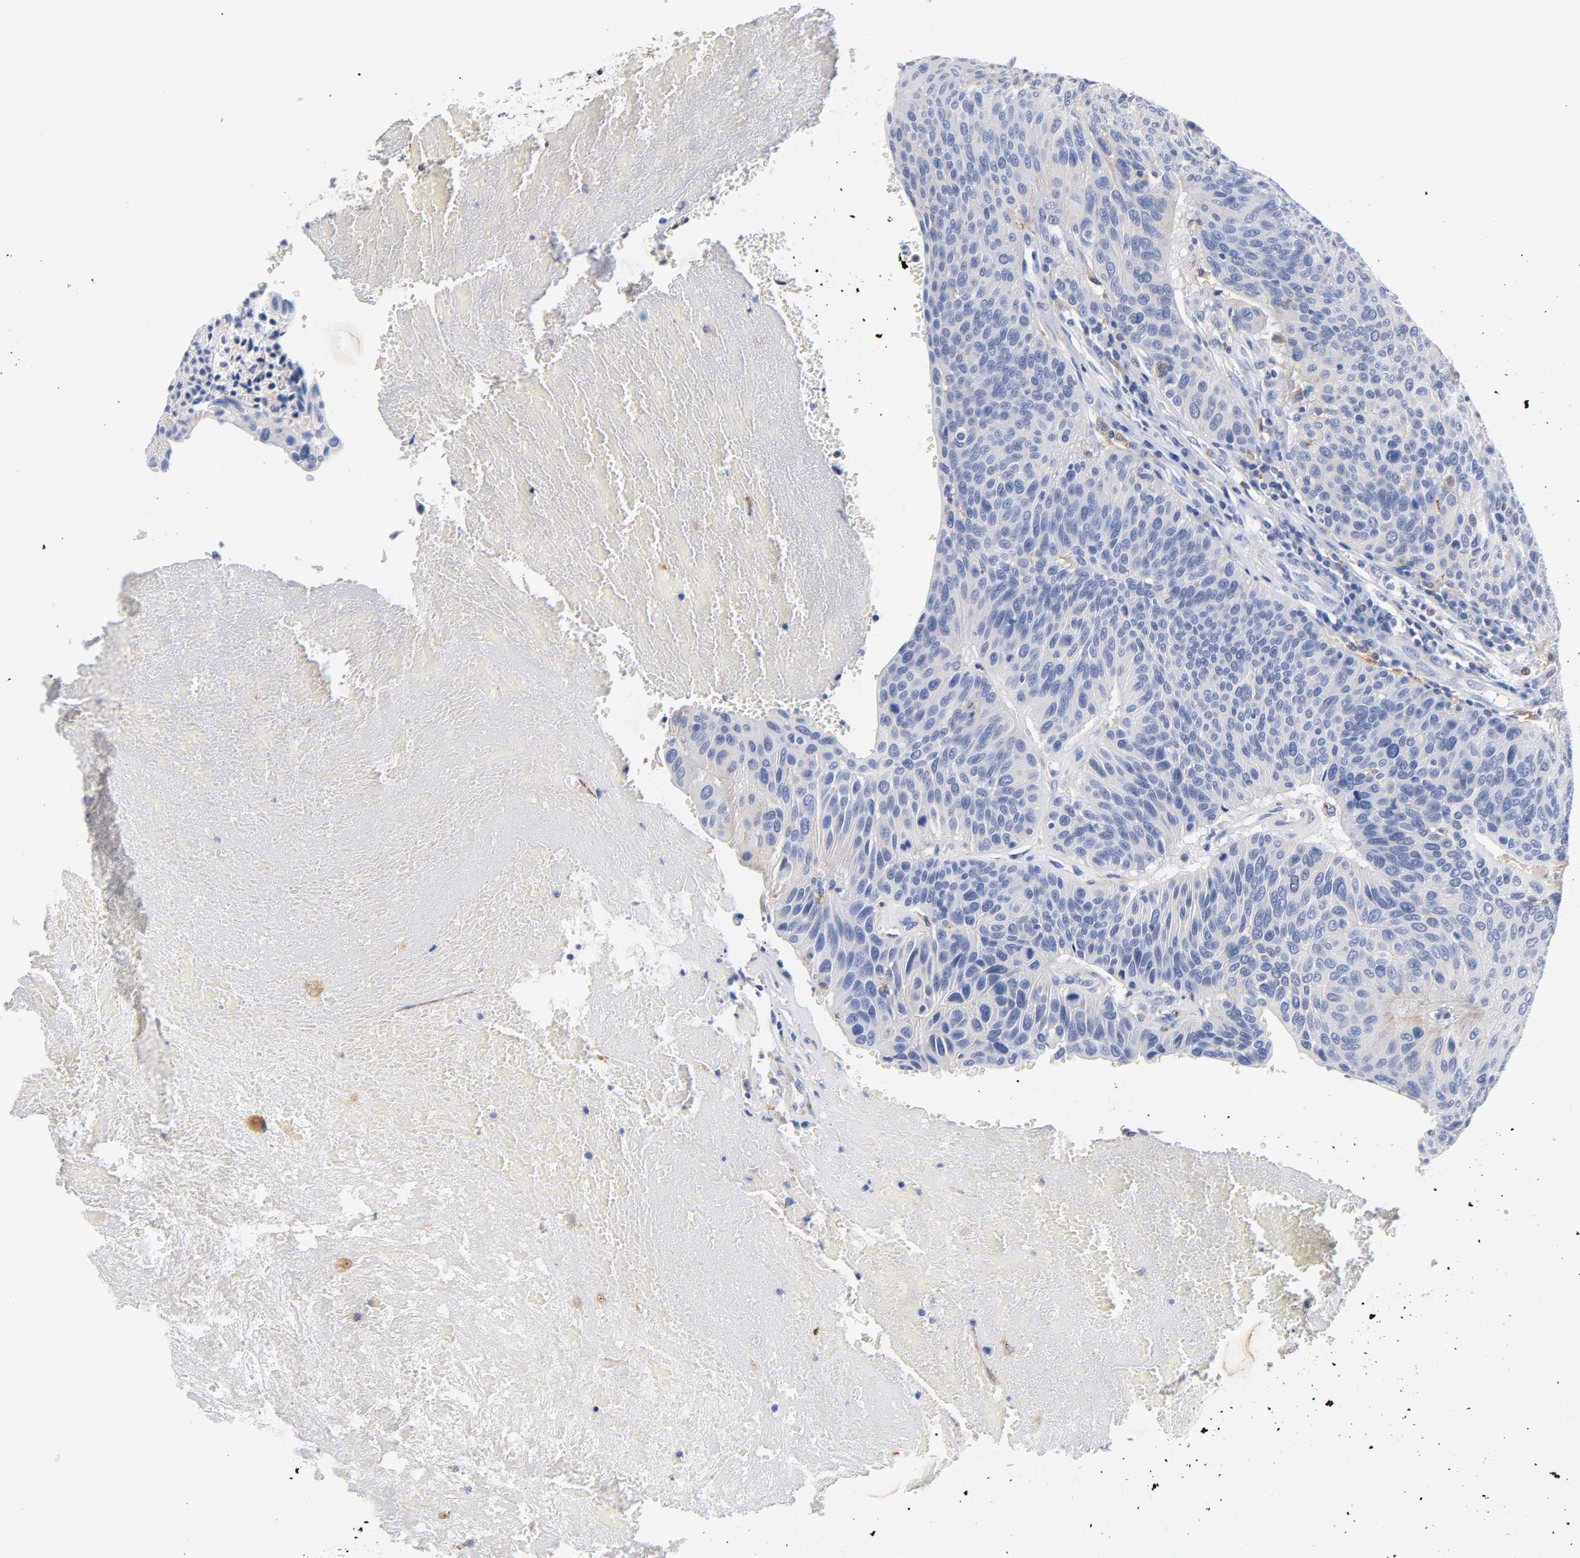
{"staining": {"intensity": "negative", "quantity": "none", "location": "none"}, "tissue": "urothelial cancer", "cell_type": "Tumor cells", "image_type": "cancer", "snomed": [{"axis": "morphology", "description": "Urothelial carcinoma, High grade"}, {"axis": "topography", "description": "Urinary bladder"}], "caption": "Immunohistochemical staining of human urothelial cancer reveals no significant positivity in tumor cells.", "gene": "LRP1", "patient": {"sex": "male", "age": 66}}